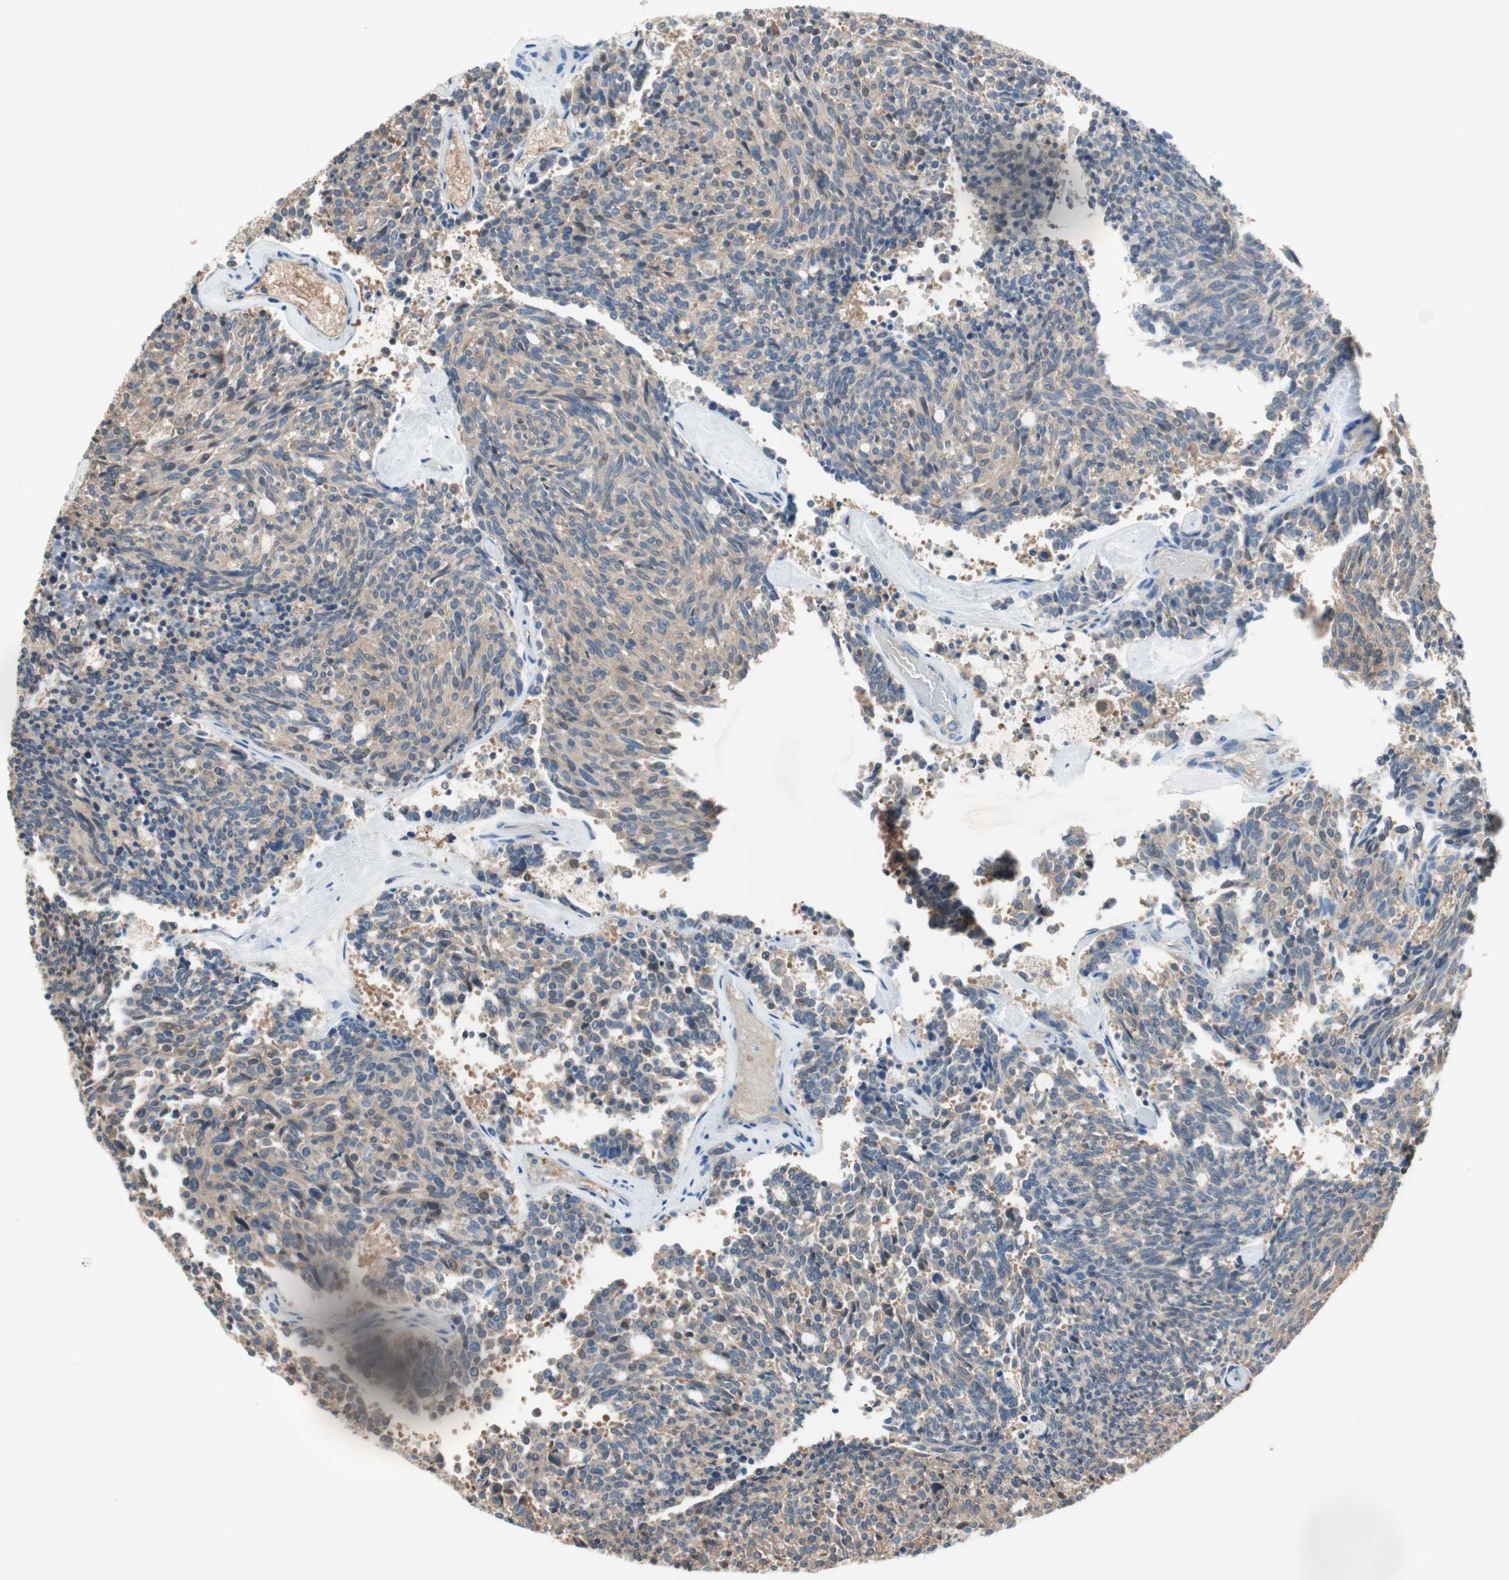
{"staining": {"intensity": "weak", "quantity": "25%-75%", "location": "cytoplasmic/membranous"}, "tissue": "carcinoid", "cell_type": "Tumor cells", "image_type": "cancer", "snomed": [{"axis": "morphology", "description": "Carcinoid, malignant, NOS"}, {"axis": "topography", "description": "Pancreas"}], "caption": "Tumor cells demonstrate low levels of weak cytoplasmic/membranous positivity in about 25%-75% of cells in human carcinoid.", "gene": "GLUL", "patient": {"sex": "female", "age": 54}}